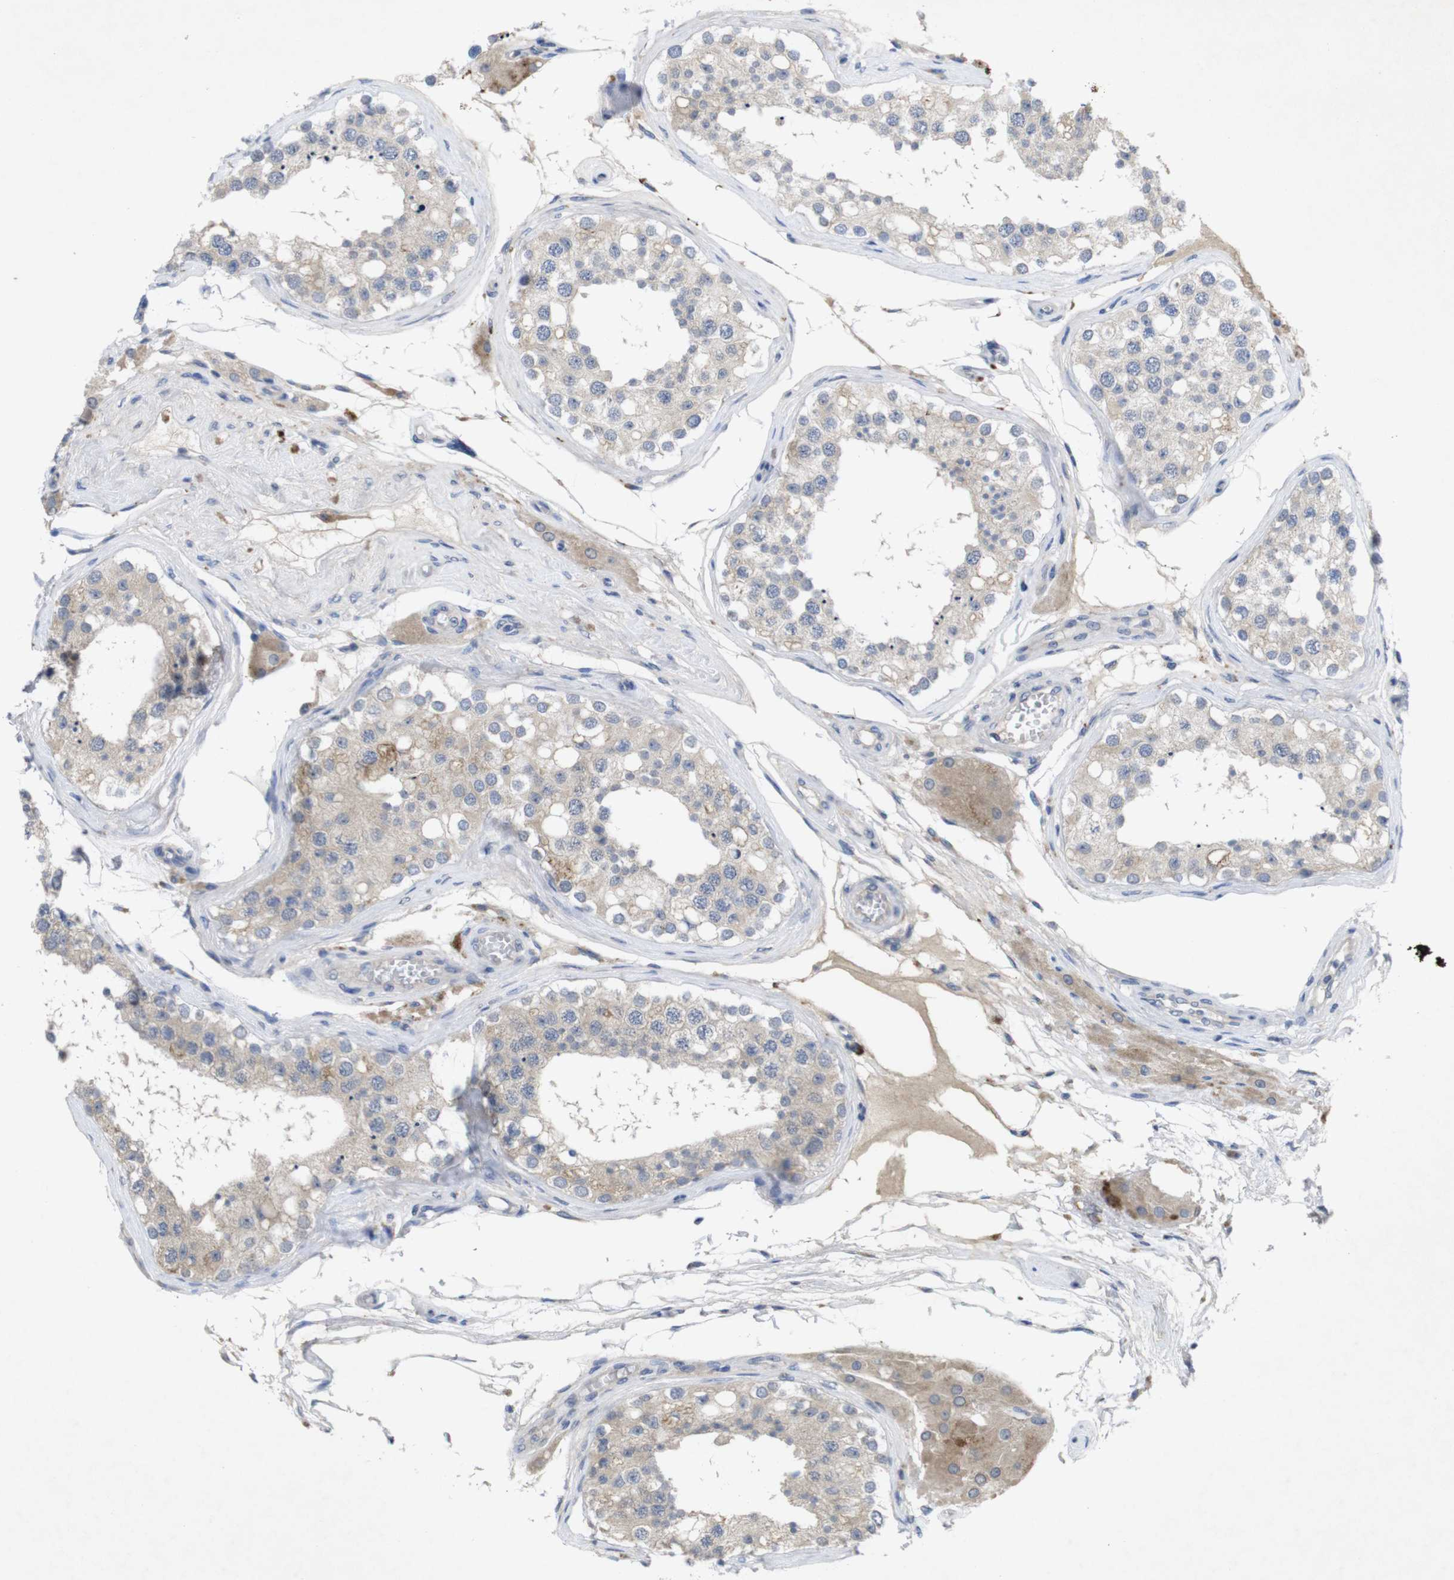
{"staining": {"intensity": "weak", "quantity": ">75%", "location": "cytoplasmic/membranous"}, "tissue": "testis", "cell_type": "Cells in seminiferous ducts", "image_type": "normal", "snomed": [{"axis": "morphology", "description": "Normal tissue, NOS"}, {"axis": "topography", "description": "Testis"}], "caption": "A high-resolution photomicrograph shows IHC staining of normal testis, which shows weak cytoplasmic/membranous expression in approximately >75% of cells in seminiferous ducts. (DAB IHC with brightfield microscopy, high magnification).", "gene": "BCAR3", "patient": {"sex": "male", "age": 68}}